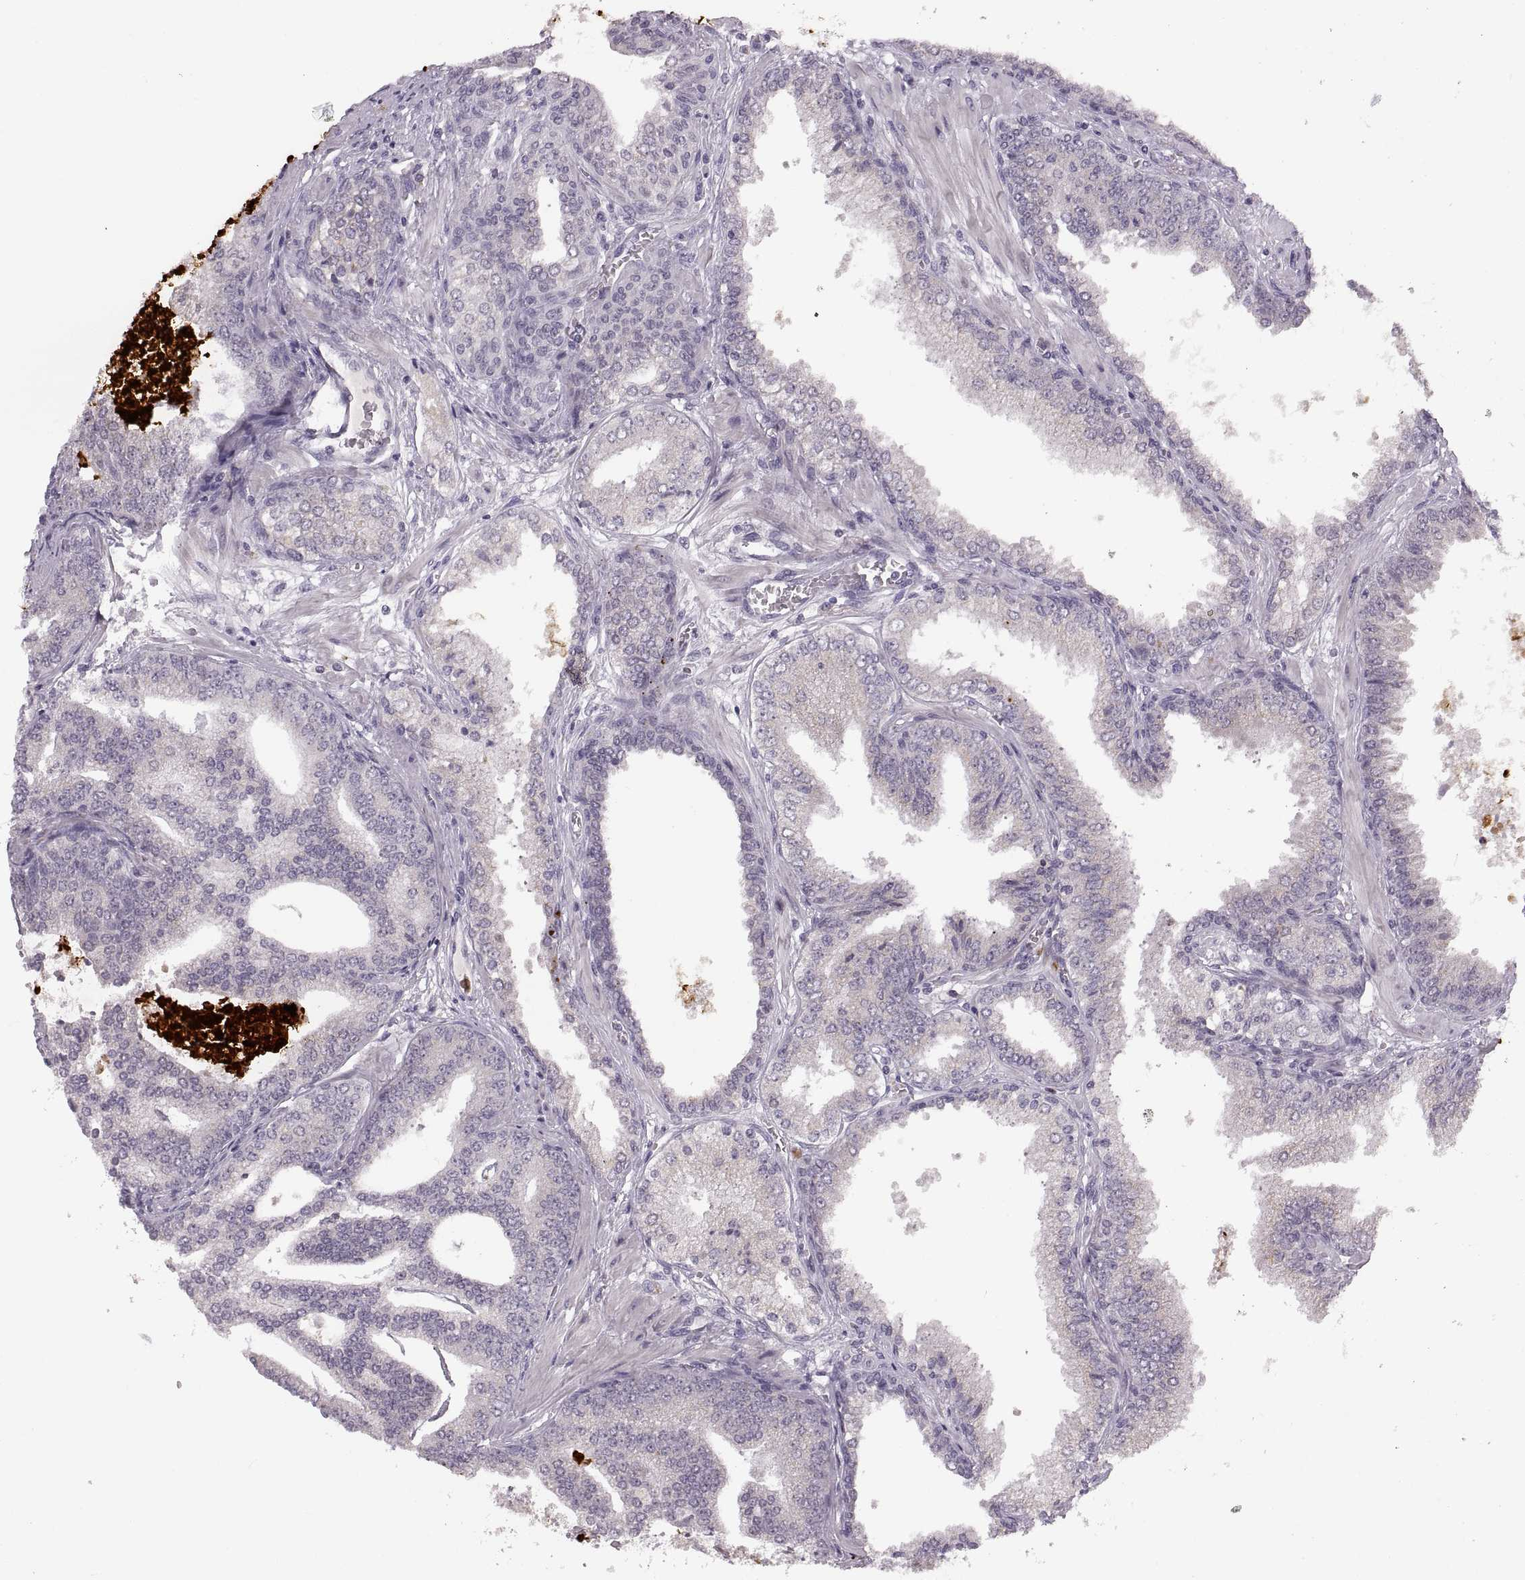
{"staining": {"intensity": "negative", "quantity": "none", "location": "none"}, "tissue": "prostate cancer", "cell_type": "Tumor cells", "image_type": "cancer", "snomed": [{"axis": "morphology", "description": "Adenocarcinoma, NOS"}, {"axis": "topography", "description": "Prostate"}], "caption": "Immunohistochemical staining of prostate cancer (adenocarcinoma) displays no significant positivity in tumor cells. (DAB IHC, high magnification).", "gene": "ADH6", "patient": {"sex": "male", "age": 64}}